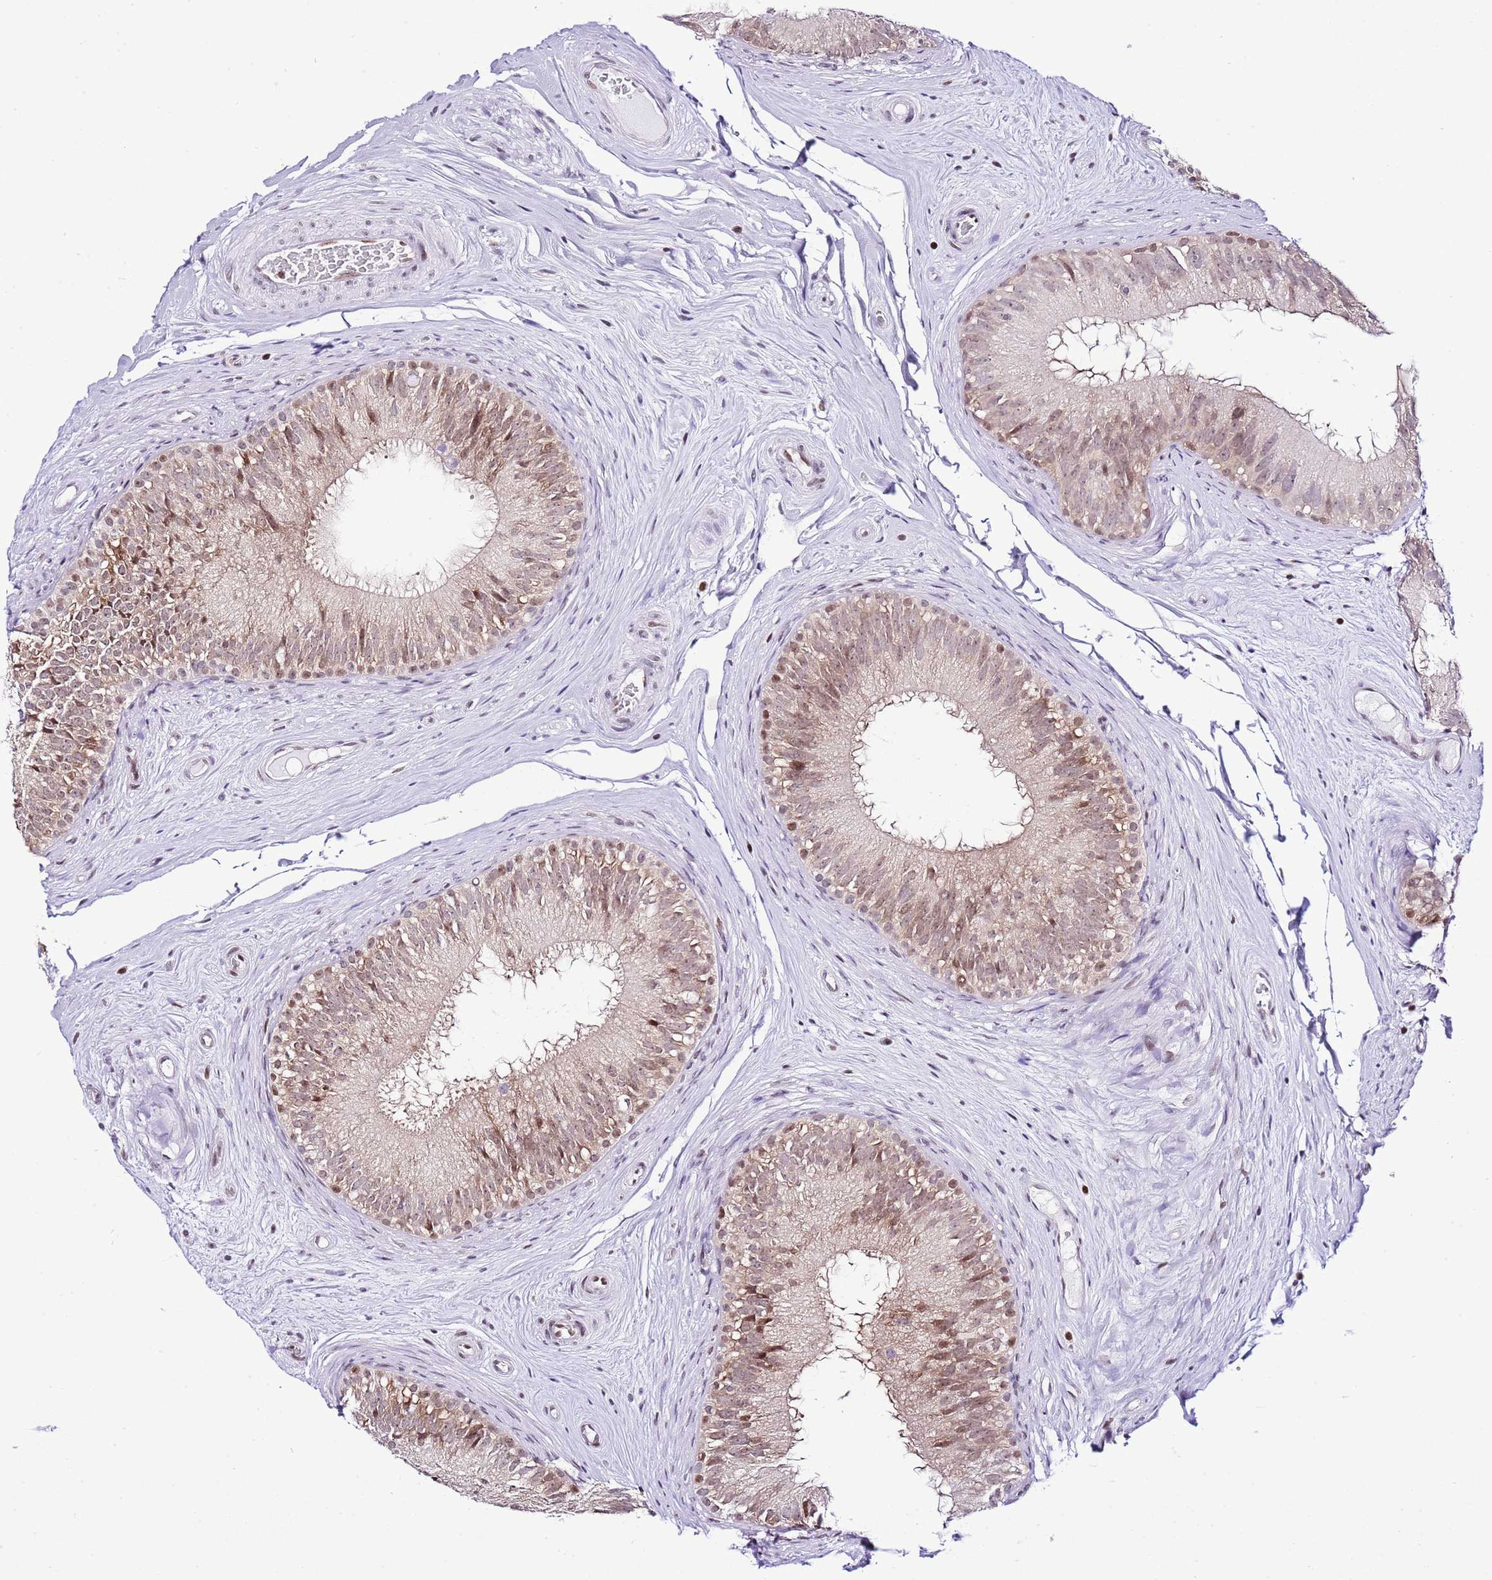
{"staining": {"intensity": "strong", "quantity": "<25%", "location": "cytoplasmic/membranous,nuclear"}, "tissue": "epididymis", "cell_type": "Glandular cells", "image_type": "normal", "snomed": [{"axis": "morphology", "description": "Normal tissue, NOS"}, {"axis": "topography", "description": "Epididymis"}], "caption": "A histopathology image of epididymis stained for a protein reveals strong cytoplasmic/membranous,nuclear brown staining in glandular cells. The staining was performed using DAB (3,3'-diaminobenzidine) to visualize the protein expression in brown, while the nuclei were stained in blue with hematoxylin (Magnification: 20x).", "gene": "PRR15", "patient": {"sex": "male", "age": 34}}